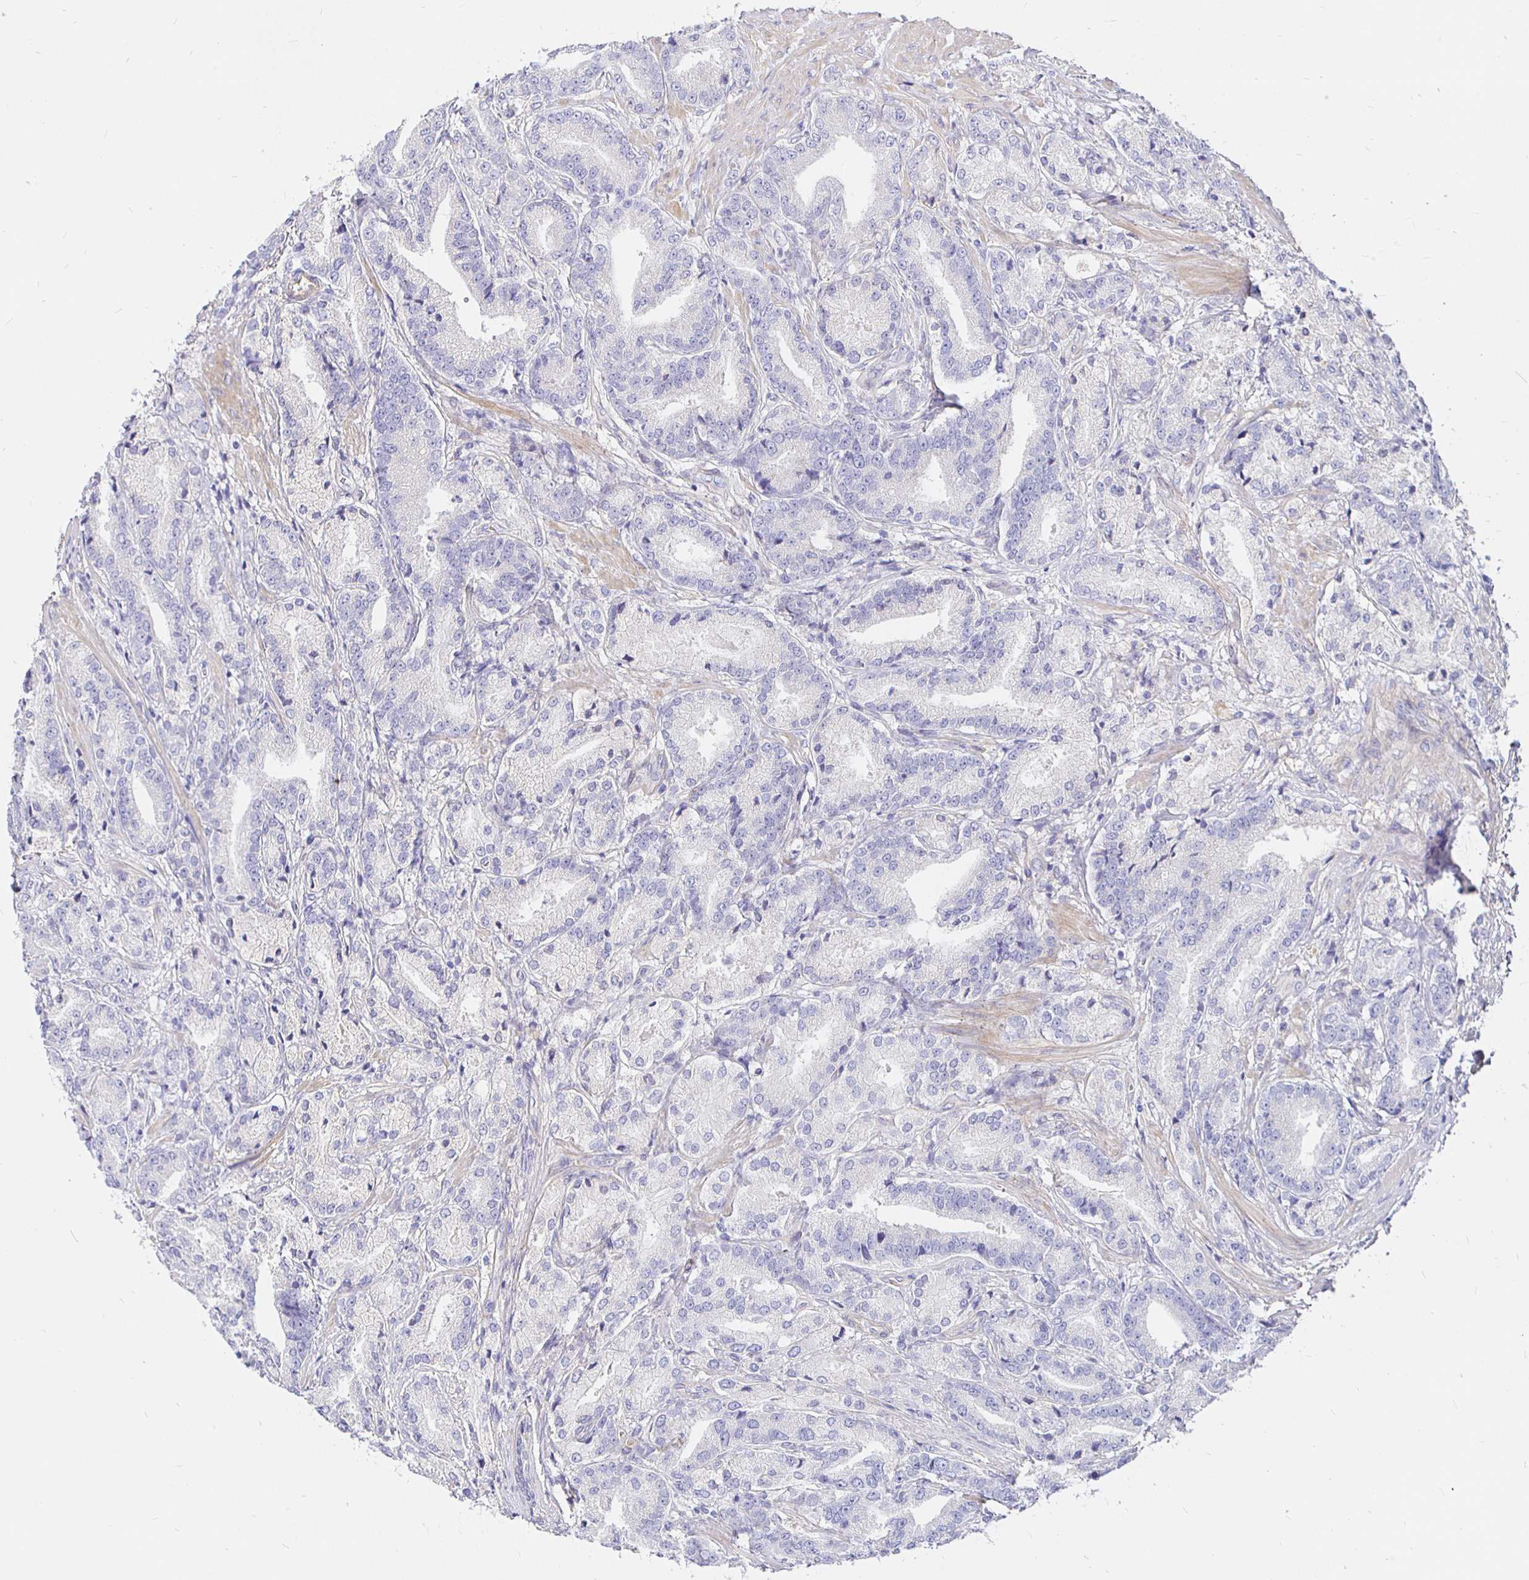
{"staining": {"intensity": "negative", "quantity": "none", "location": "none"}, "tissue": "prostate cancer", "cell_type": "Tumor cells", "image_type": "cancer", "snomed": [{"axis": "morphology", "description": "Adenocarcinoma, High grade"}, {"axis": "topography", "description": "Prostate and seminal vesicle, NOS"}], "caption": "IHC micrograph of prostate high-grade adenocarcinoma stained for a protein (brown), which reveals no staining in tumor cells.", "gene": "PALM2AKAP2", "patient": {"sex": "male", "age": 61}}